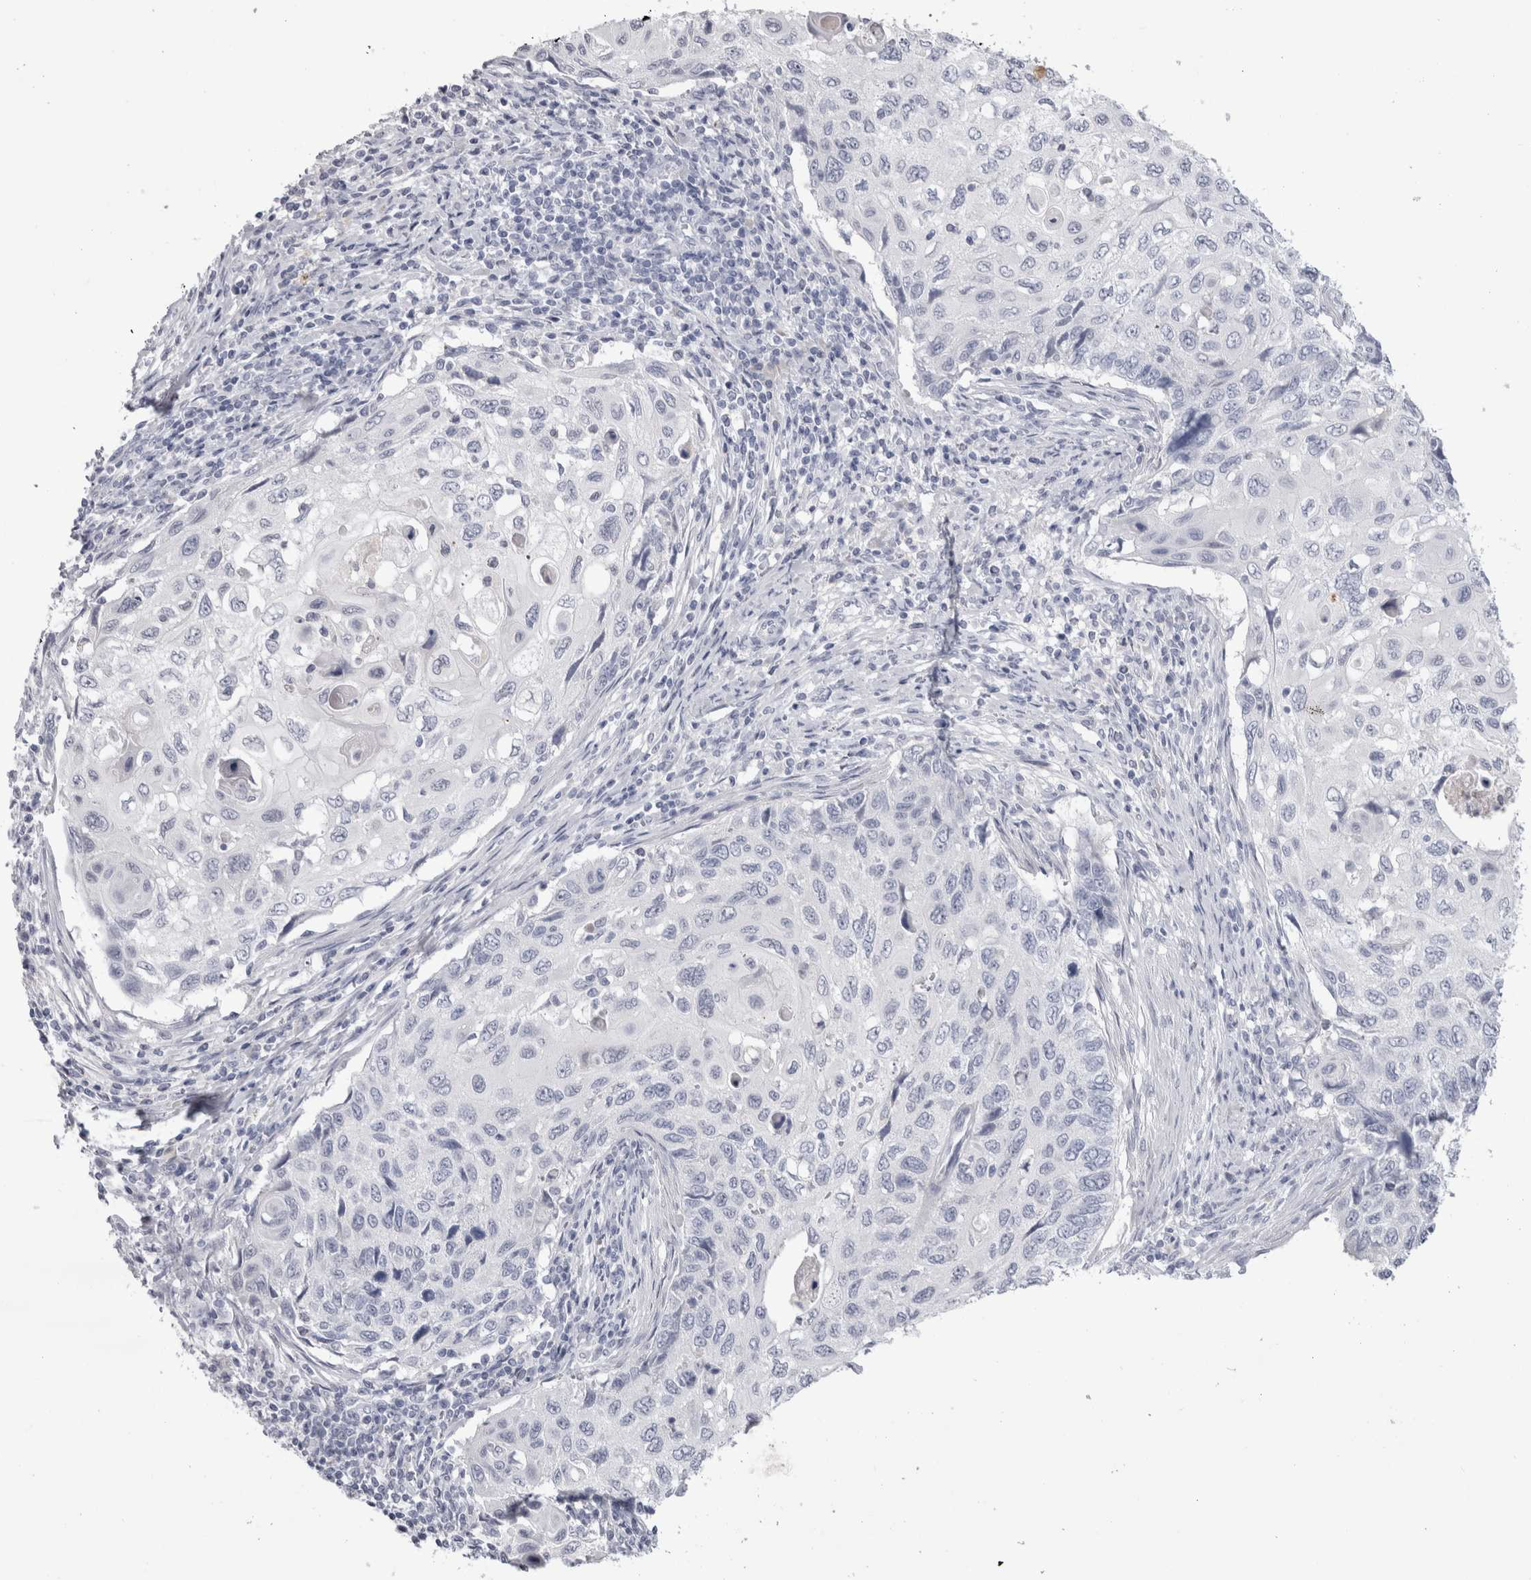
{"staining": {"intensity": "negative", "quantity": "none", "location": "none"}, "tissue": "cervical cancer", "cell_type": "Tumor cells", "image_type": "cancer", "snomed": [{"axis": "morphology", "description": "Squamous cell carcinoma, NOS"}, {"axis": "topography", "description": "Cervix"}], "caption": "The immunohistochemistry (IHC) image has no significant expression in tumor cells of cervical squamous cell carcinoma tissue. Brightfield microscopy of immunohistochemistry stained with DAB (3,3'-diaminobenzidine) (brown) and hematoxylin (blue), captured at high magnification.", "gene": "ADAM2", "patient": {"sex": "female", "age": 70}}